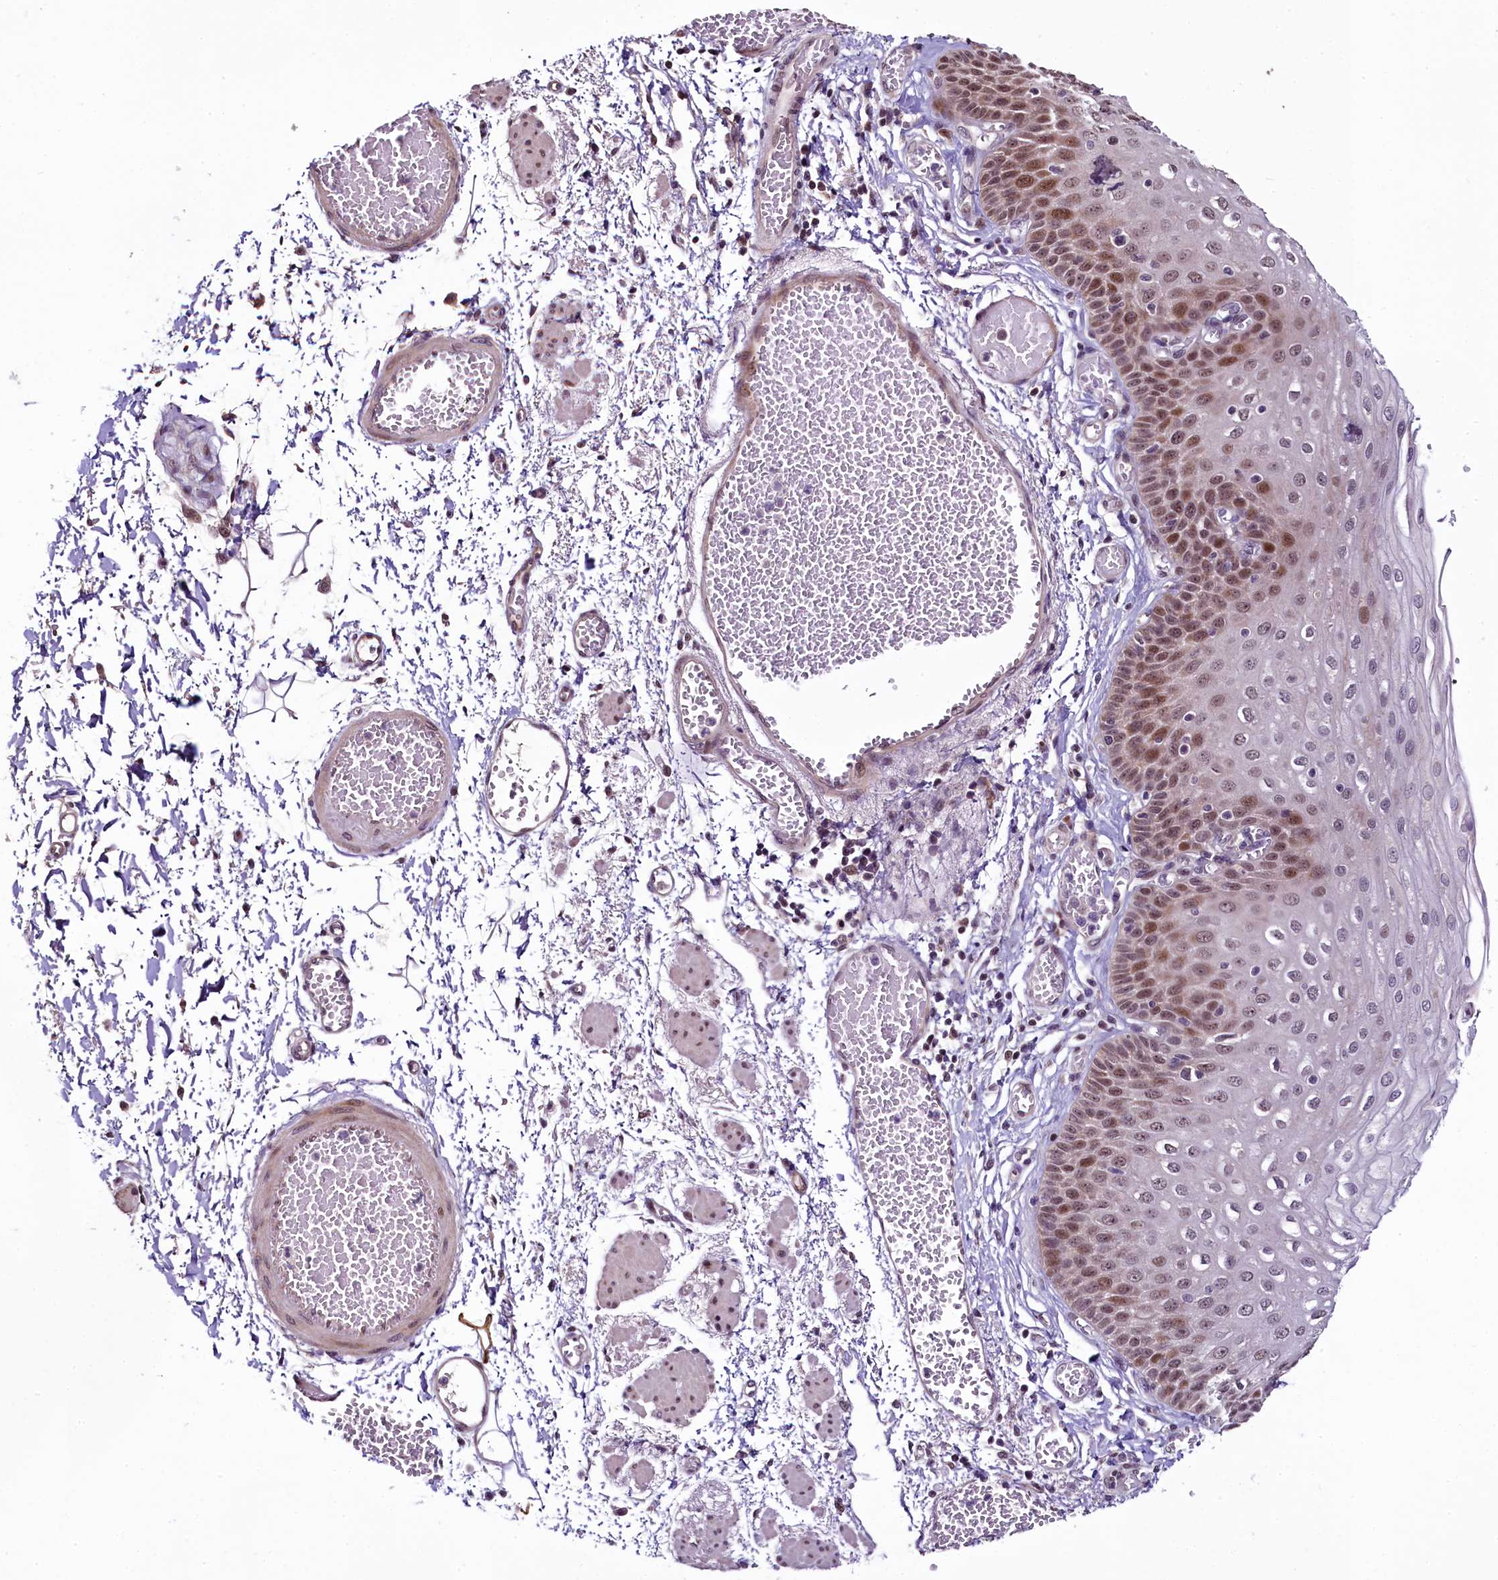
{"staining": {"intensity": "moderate", "quantity": "25%-75%", "location": "nuclear"}, "tissue": "esophagus", "cell_type": "Squamous epithelial cells", "image_type": "normal", "snomed": [{"axis": "morphology", "description": "Normal tissue, NOS"}, {"axis": "topography", "description": "Esophagus"}], "caption": "IHC image of normal human esophagus stained for a protein (brown), which reveals medium levels of moderate nuclear staining in about 25%-75% of squamous epithelial cells.", "gene": "RPUSD2", "patient": {"sex": "male", "age": 81}}